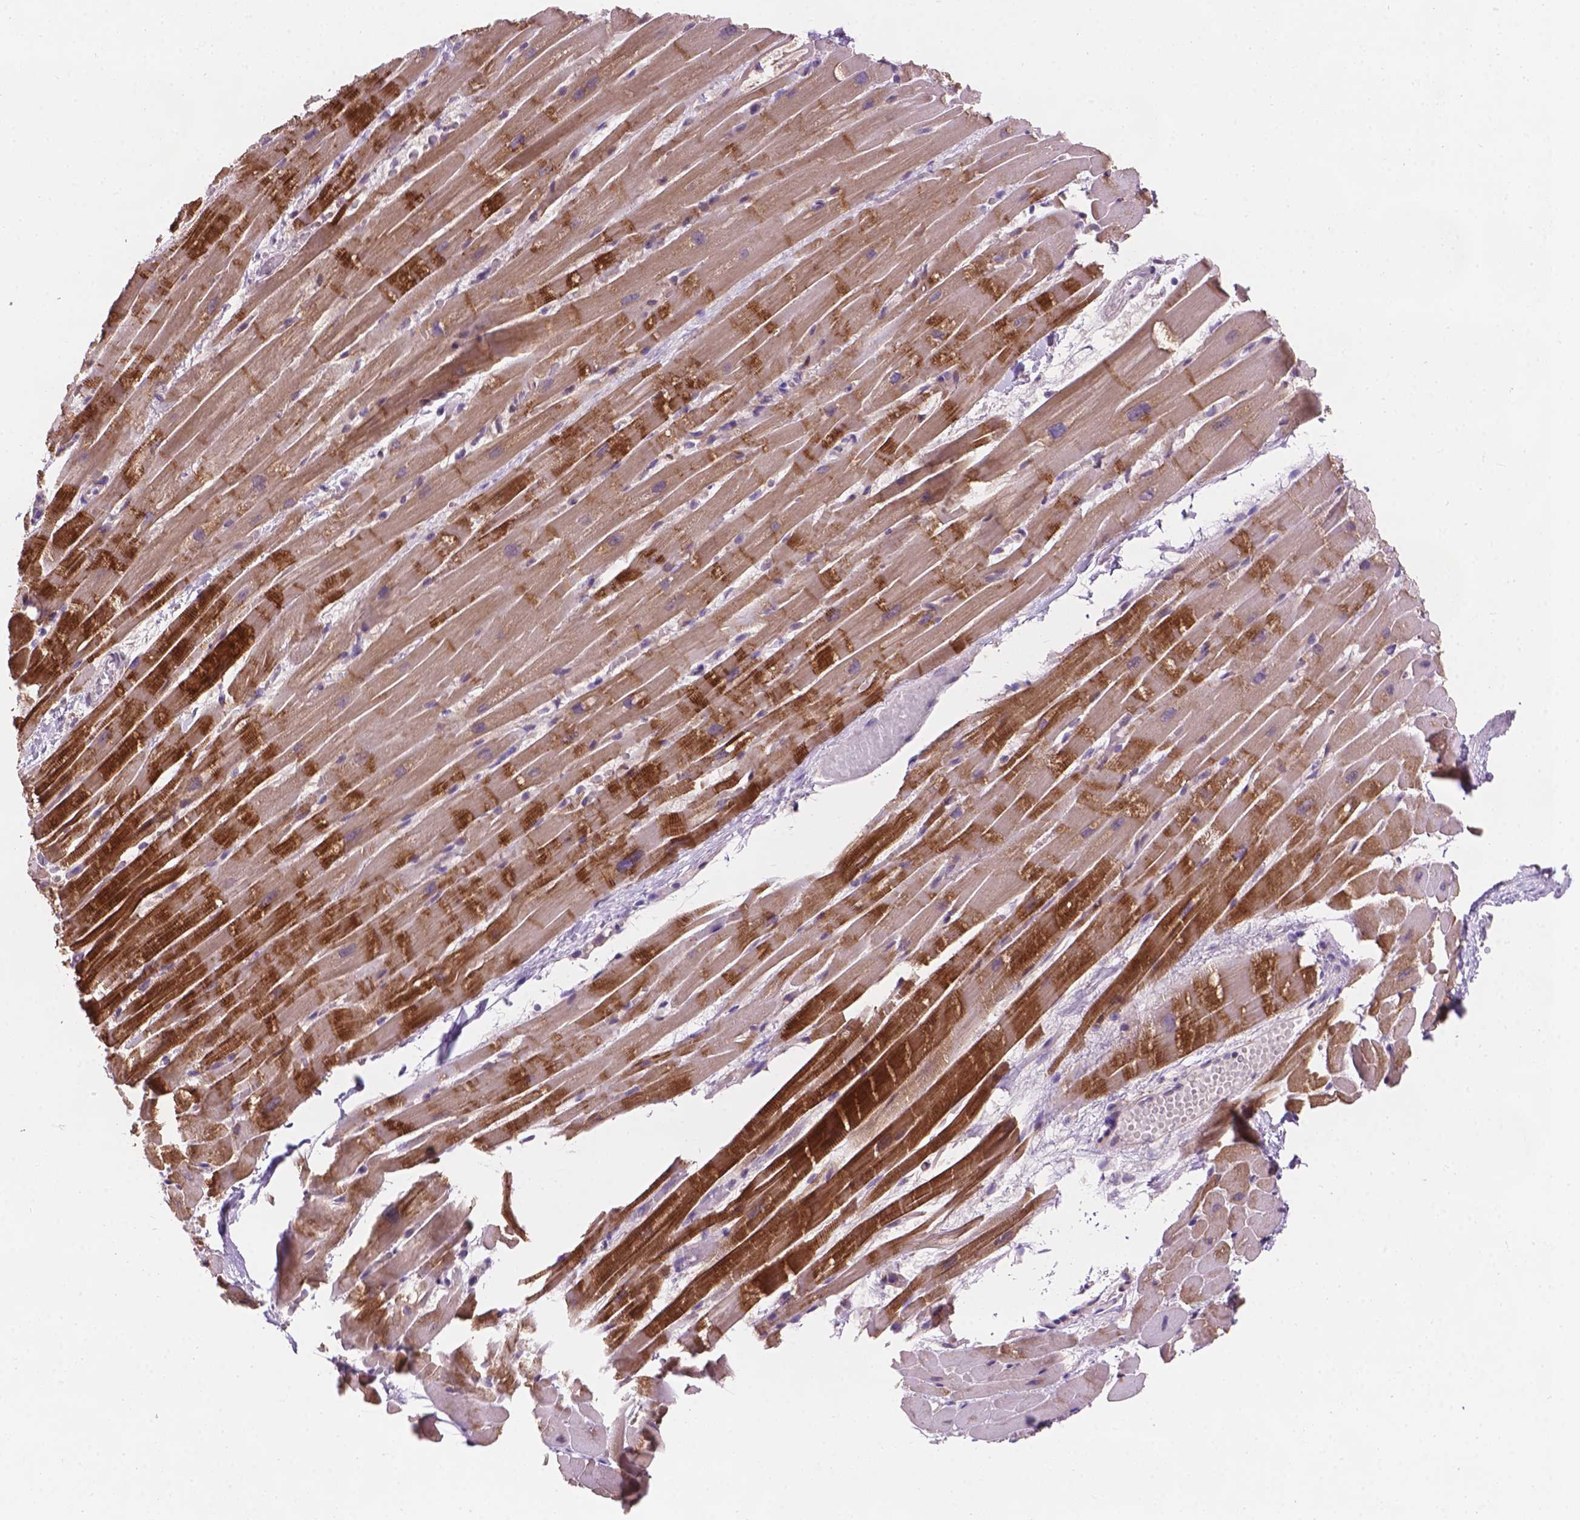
{"staining": {"intensity": "strong", "quantity": "<25%", "location": "cytoplasmic/membranous"}, "tissue": "heart muscle", "cell_type": "Cardiomyocytes", "image_type": "normal", "snomed": [{"axis": "morphology", "description": "Normal tissue, NOS"}, {"axis": "topography", "description": "Heart"}], "caption": "Approximately <25% of cardiomyocytes in normal human heart muscle reveal strong cytoplasmic/membranous protein staining as visualized by brown immunohistochemical staining.", "gene": "GXYLT2", "patient": {"sex": "male", "age": 37}}